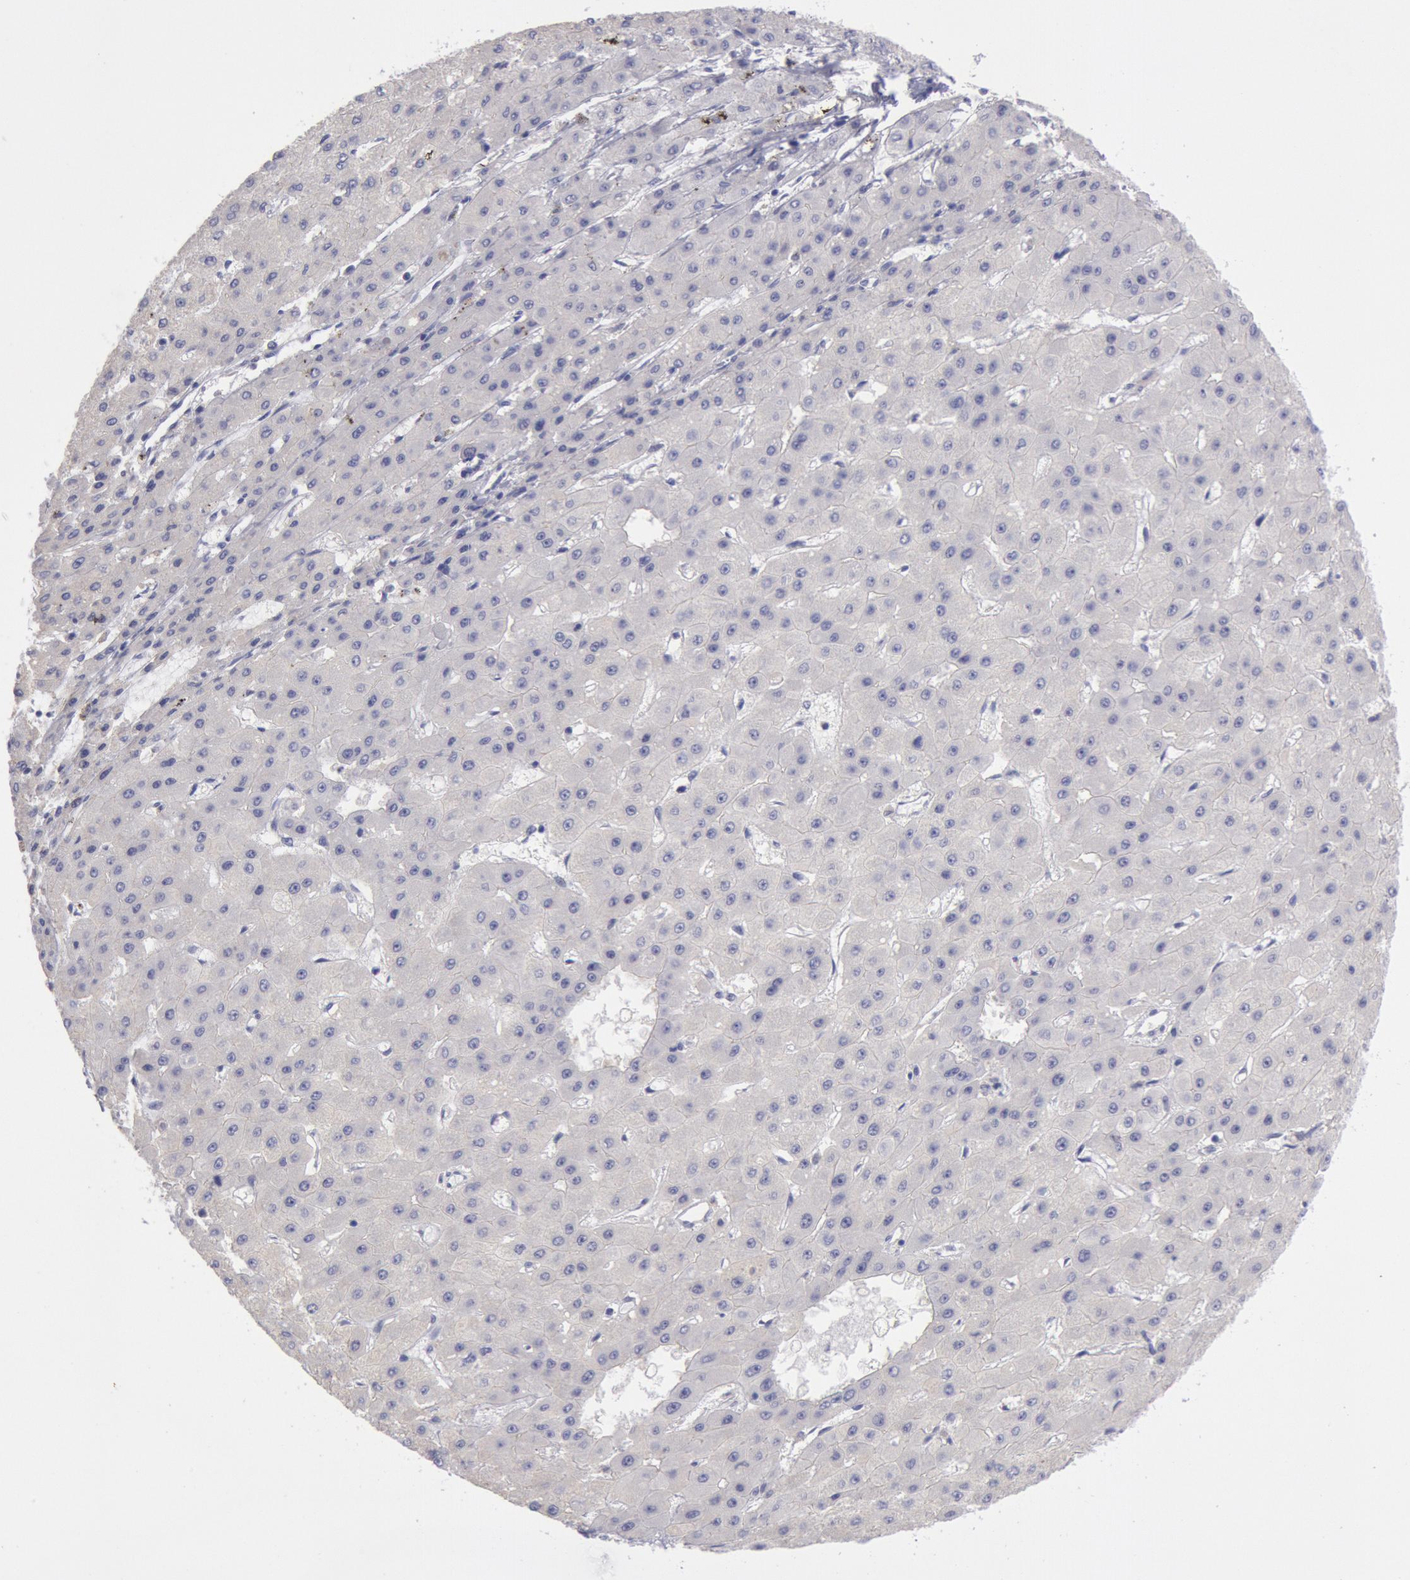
{"staining": {"intensity": "negative", "quantity": "none", "location": "none"}, "tissue": "liver cancer", "cell_type": "Tumor cells", "image_type": "cancer", "snomed": [{"axis": "morphology", "description": "Carcinoma, Hepatocellular, NOS"}, {"axis": "topography", "description": "Liver"}], "caption": "Immunohistochemistry (IHC) of human liver hepatocellular carcinoma exhibits no expression in tumor cells.", "gene": "MYH7", "patient": {"sex": "female", "age": 52}}